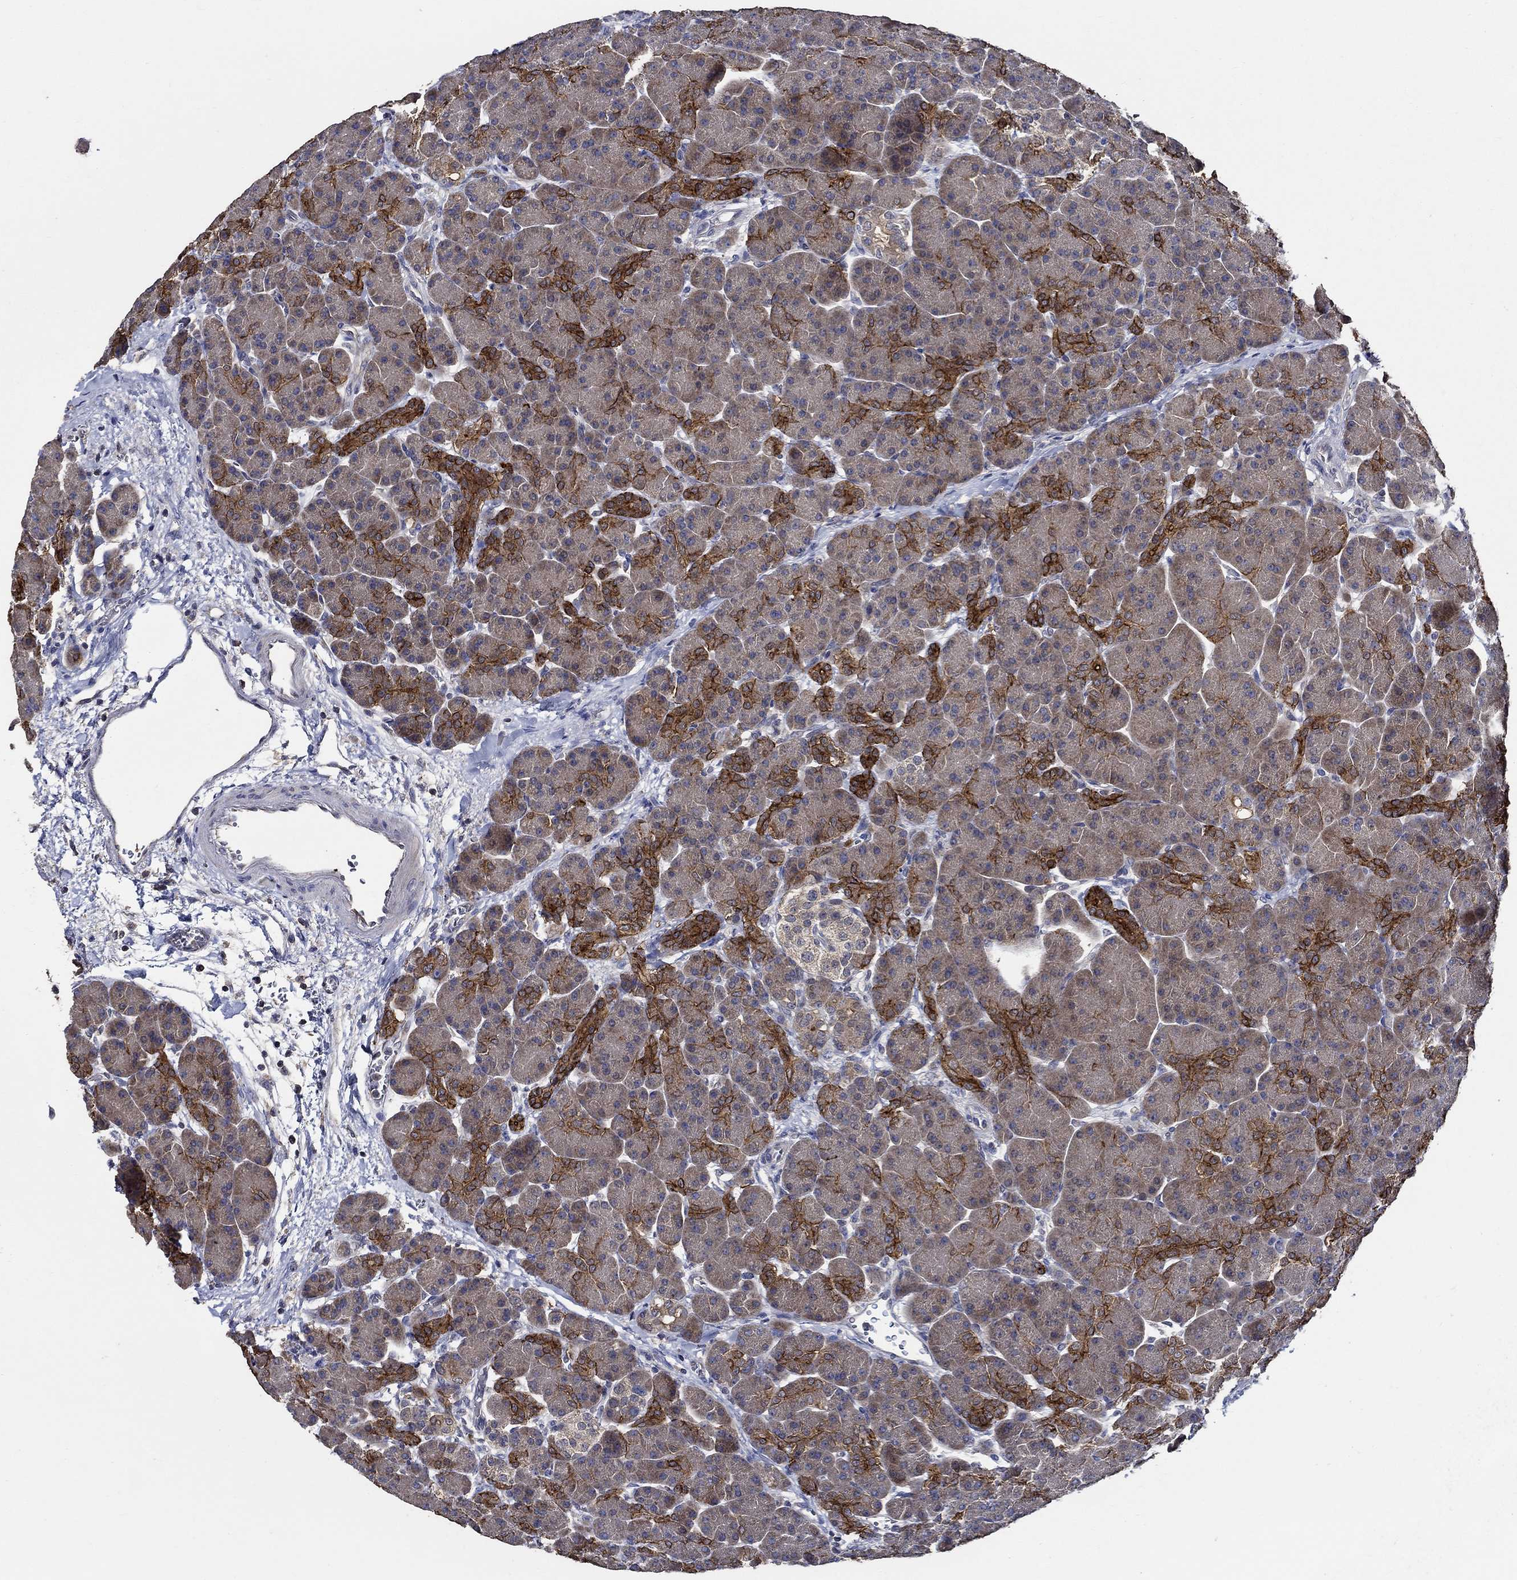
{"staining": {"intensity": "strong", "quantity": "25%-75%", "location": "cytoplasmic/membranous"}, "tissue": "pancreas", "cell_type": "Exocrine glandular cells", "image_type": "normal", "snomed": [{"axis": "morphology", "description": "Normal tissue, NOS"}, {"axis": "topography", "description": "Pancreas"}], "caption": "Immunohistochemistry (DAB) staining of unremarkable human pancreas exhibits strong cytoplasmic/membranous protein positivity in about 25%-75% of exocrine glandular cells.", "gene": "WDR53", "patient": {"sex": "female", "age": 63}}